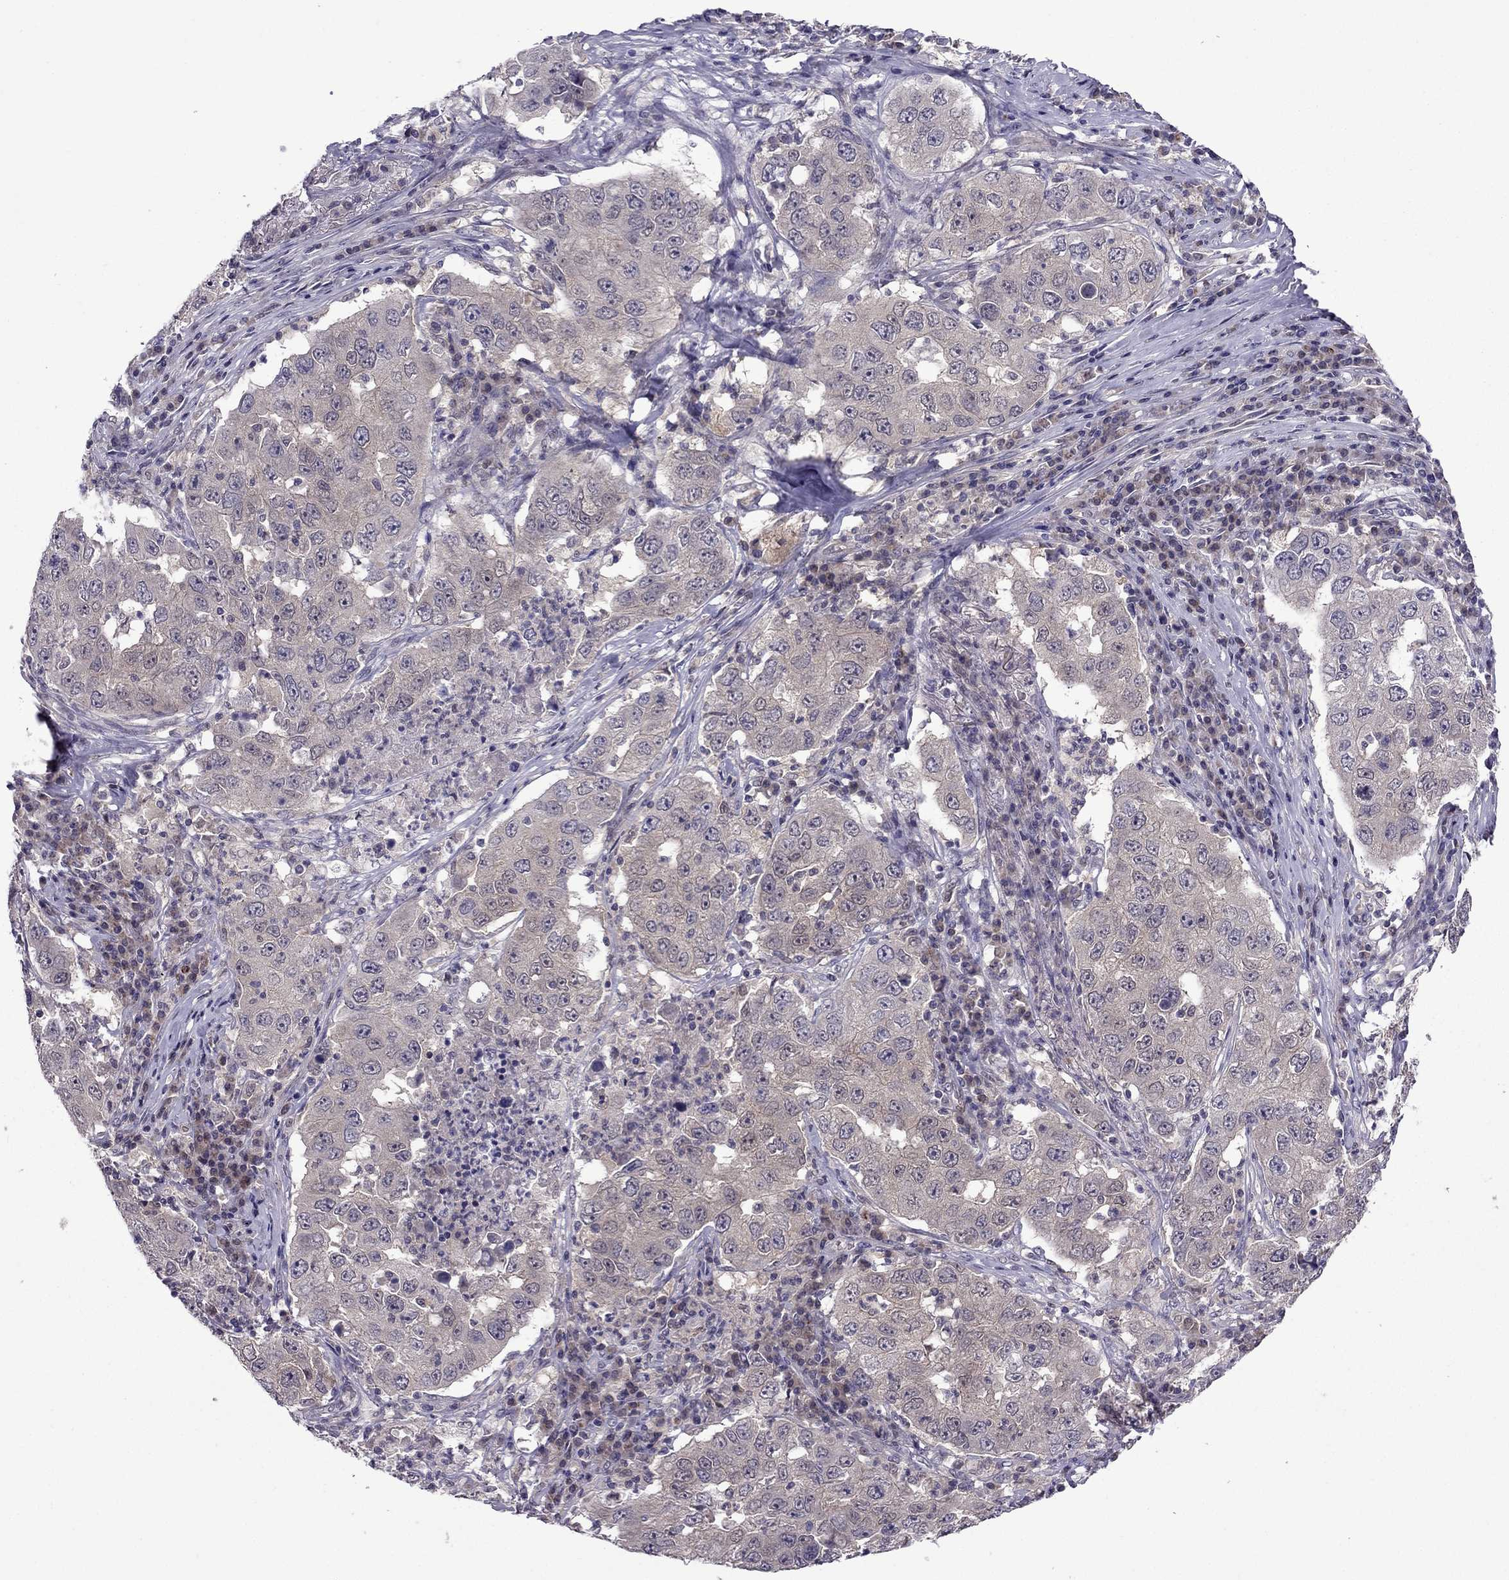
{"staining": {"intensity": "weak", "quantity": "<25%", "location": "cytoplasmic/membranous"}, "tissue": "lung cancer", "cell_type": "Tumor cells", "image_type": "cancer", "snomed": [{"axis": "morphology", "description": "Adenocarcinoma, NOS"}, {"axis": "topography", "description": "Lung"}], "caption": "This is a micrograph of IHC staining of lung cancer, which shows no positivity in tumor cells.", "gene": "CDK5", "patient": {"sex": "male", "age": 73}}